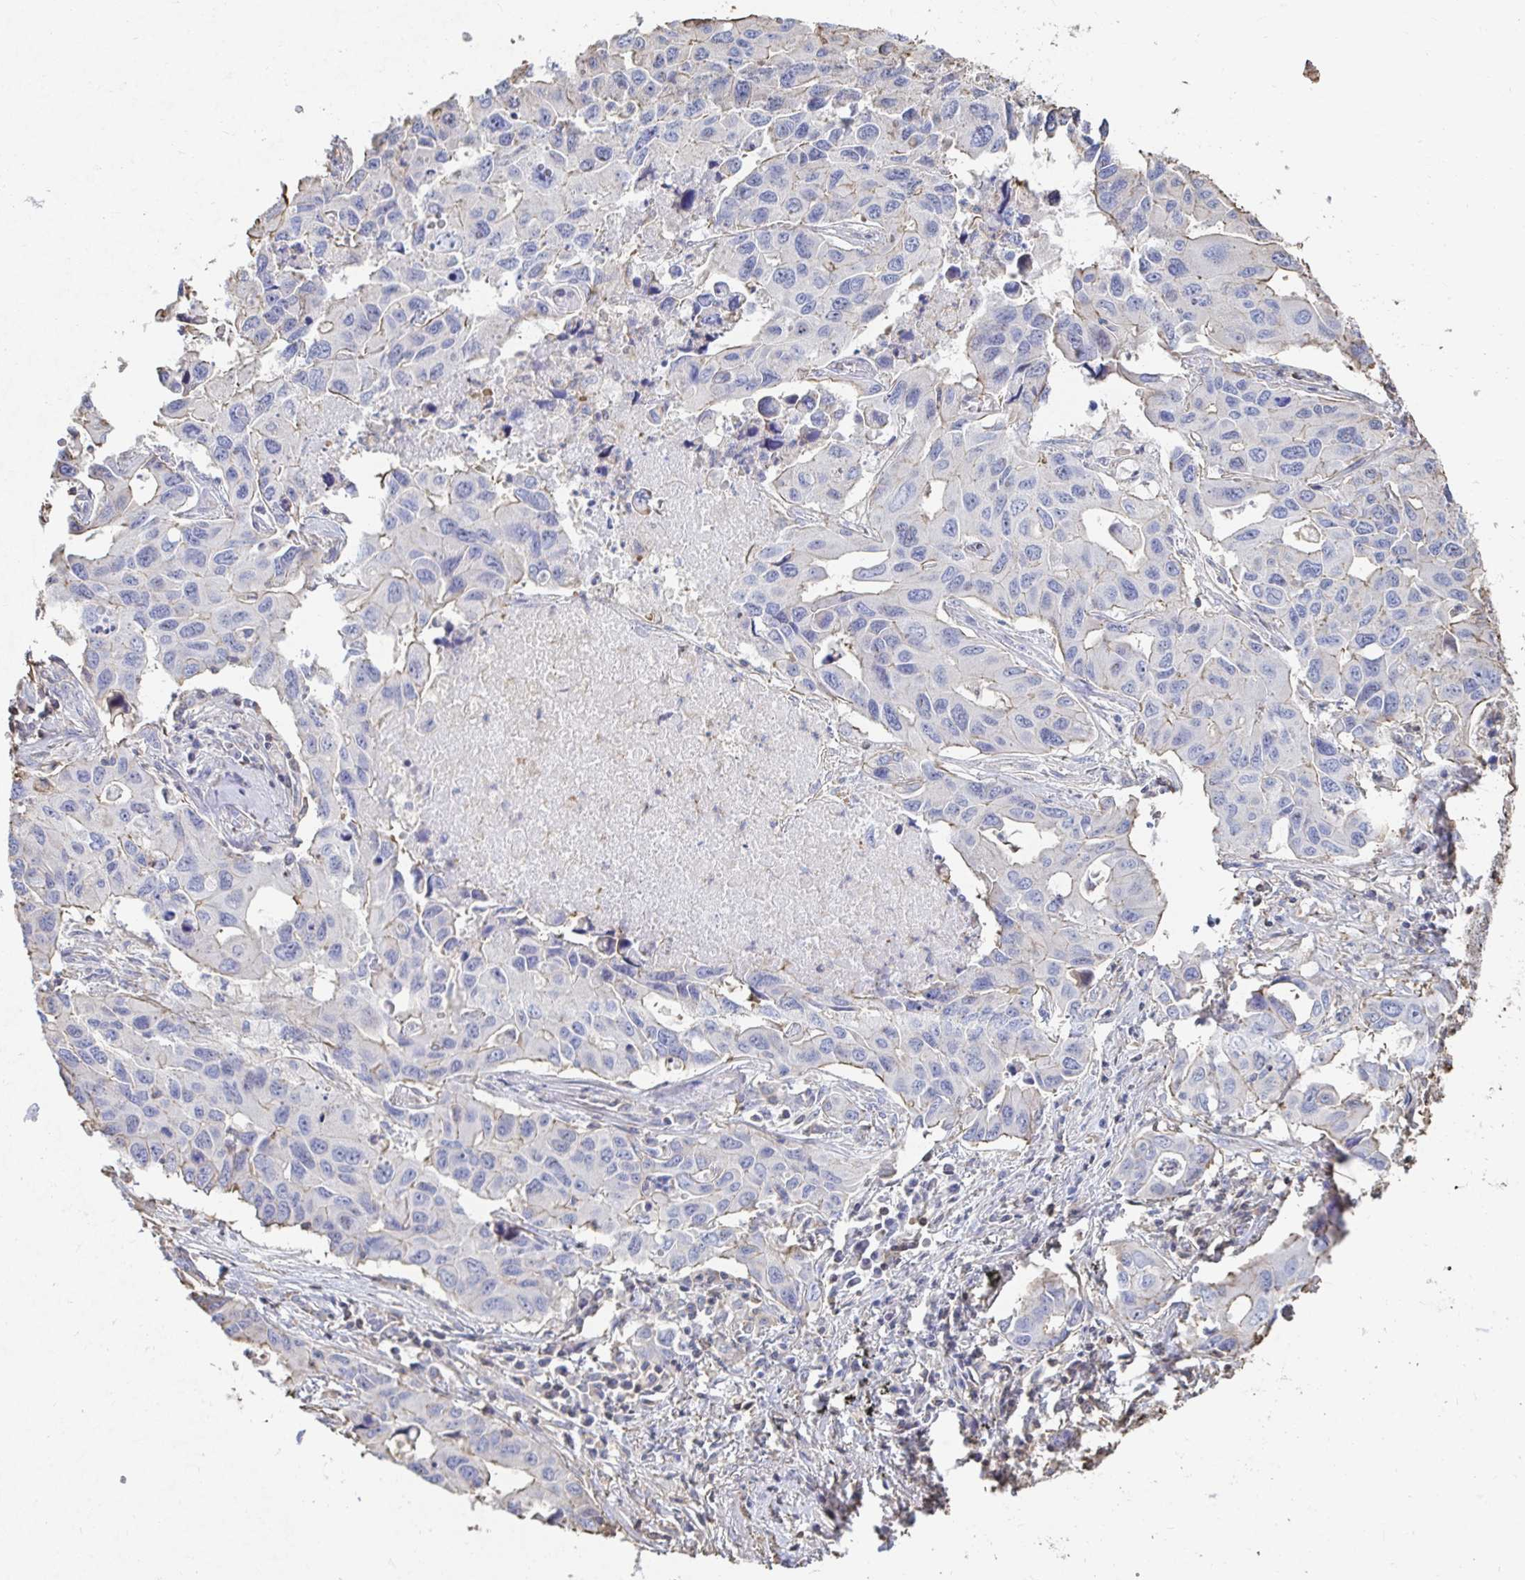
{"staining": {"intensity": "negative", "quantity": "none", "location": "none"}, "tissue": "lung cancer", "cell_type": "Tumor cells", "image_type": "cancer", "snomed": [{"axis": "morphology", "description": "Adenocarcinoma, NOS"}, {"axis": "topography", "description": "Lung"}], "caption": "Lung adenocarcinoma stained for a protein using immunohistochemistry demonstrates no positivity tumor cells.", "gene": "PTPN14", "patient": {"sex": "male", "age": 64}}